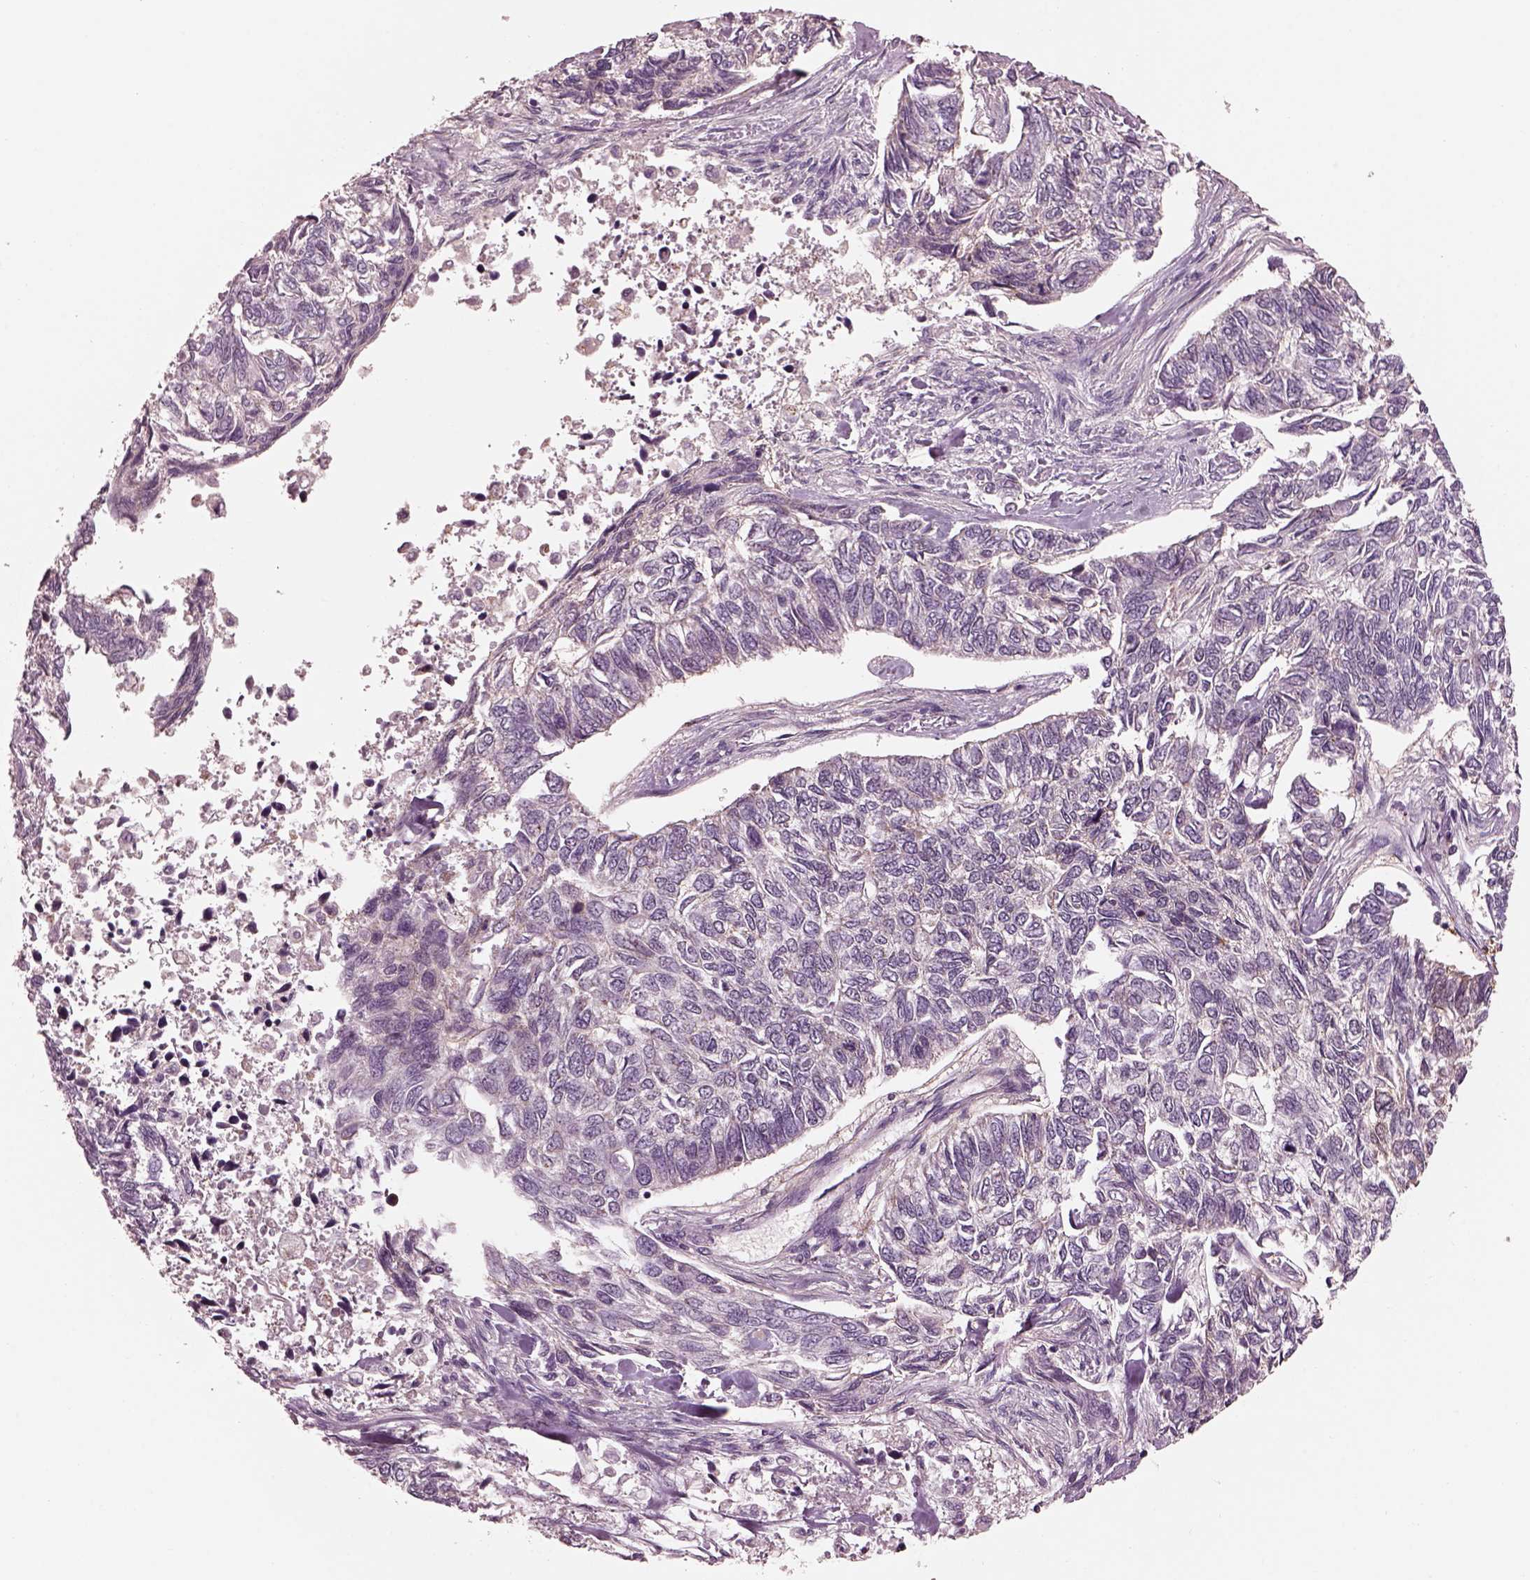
{"staining": {"intensity": "negative", "quantity": "none", "location": "none"}, "tissue": "skin cancer", "cell_type": "Tumor cells", "image_type": "cancer", "snomed": [{"axis": "morphology", "description": "Basal cell carcinoma"}, {"axis": "topography", "description": "Skin"}], "caption": "Human skin cancer (basal cell carcinoma) stained for a protein using immunohistochemistry (IHC) displays no expression in tumor cells.", "gene": "SRI", "patient": {"sex": "female", "age": 65}}